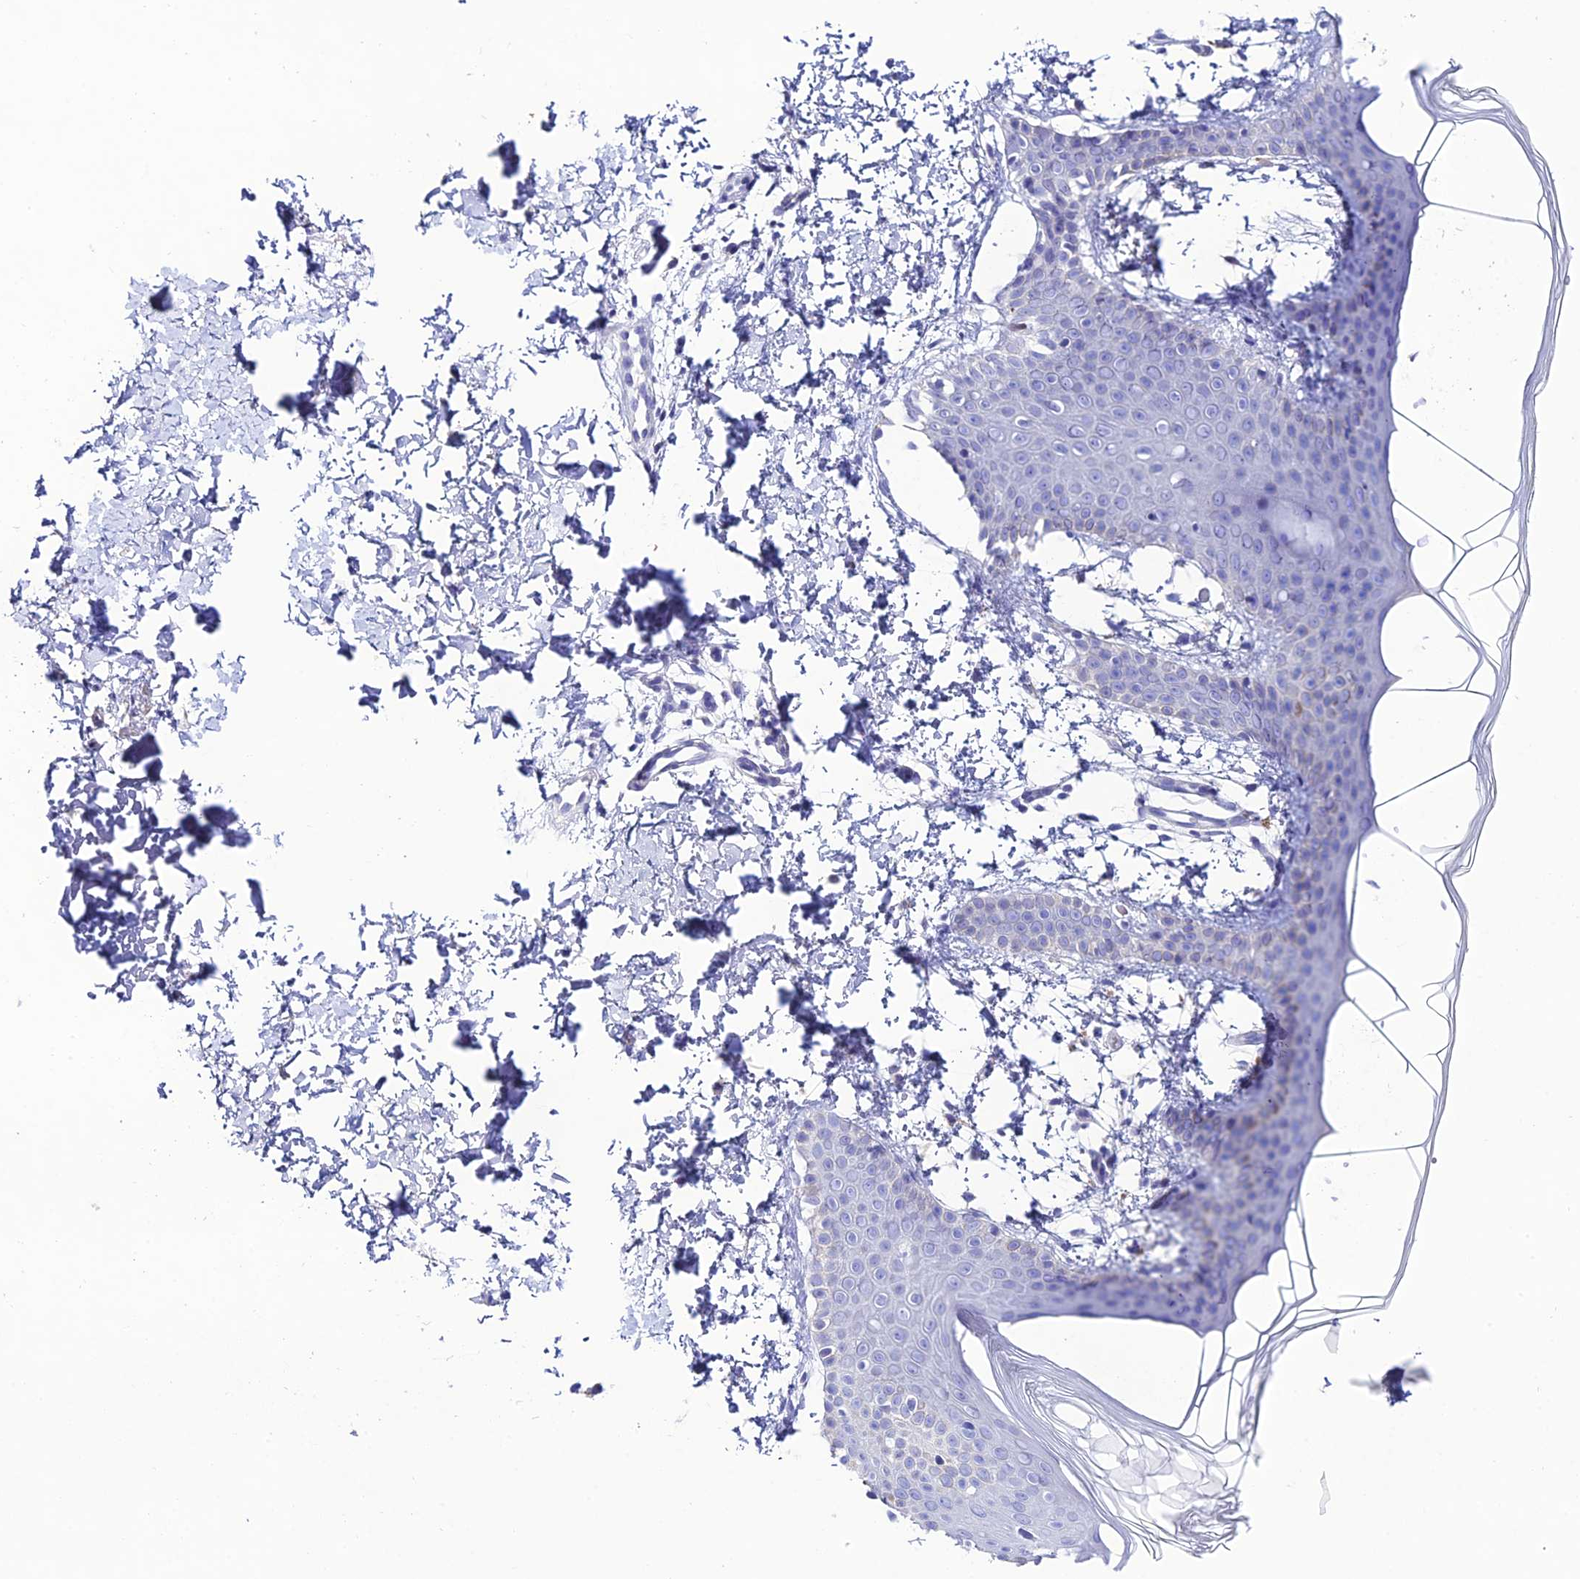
{"staining": {"intensity": "negative", "quantity": "none", "location": "none"}, "tissue": "skin", "cell_type": "Fibroblasts", "image_type": "normal", "snomed": [{"axis": "morphology", "description": "Normal tissue, NOS"}, {"axis": "topography", "description": "Skin"}], "caption": "The histopathology image demonstrates no significant expression in fibroblasts of skin. (DAB immunohistochemistry (IHC) visualized using brightfield microscopy, high magnification).", "gene": "NLRP6", "patient": {"sex": "male", "age": 36}}